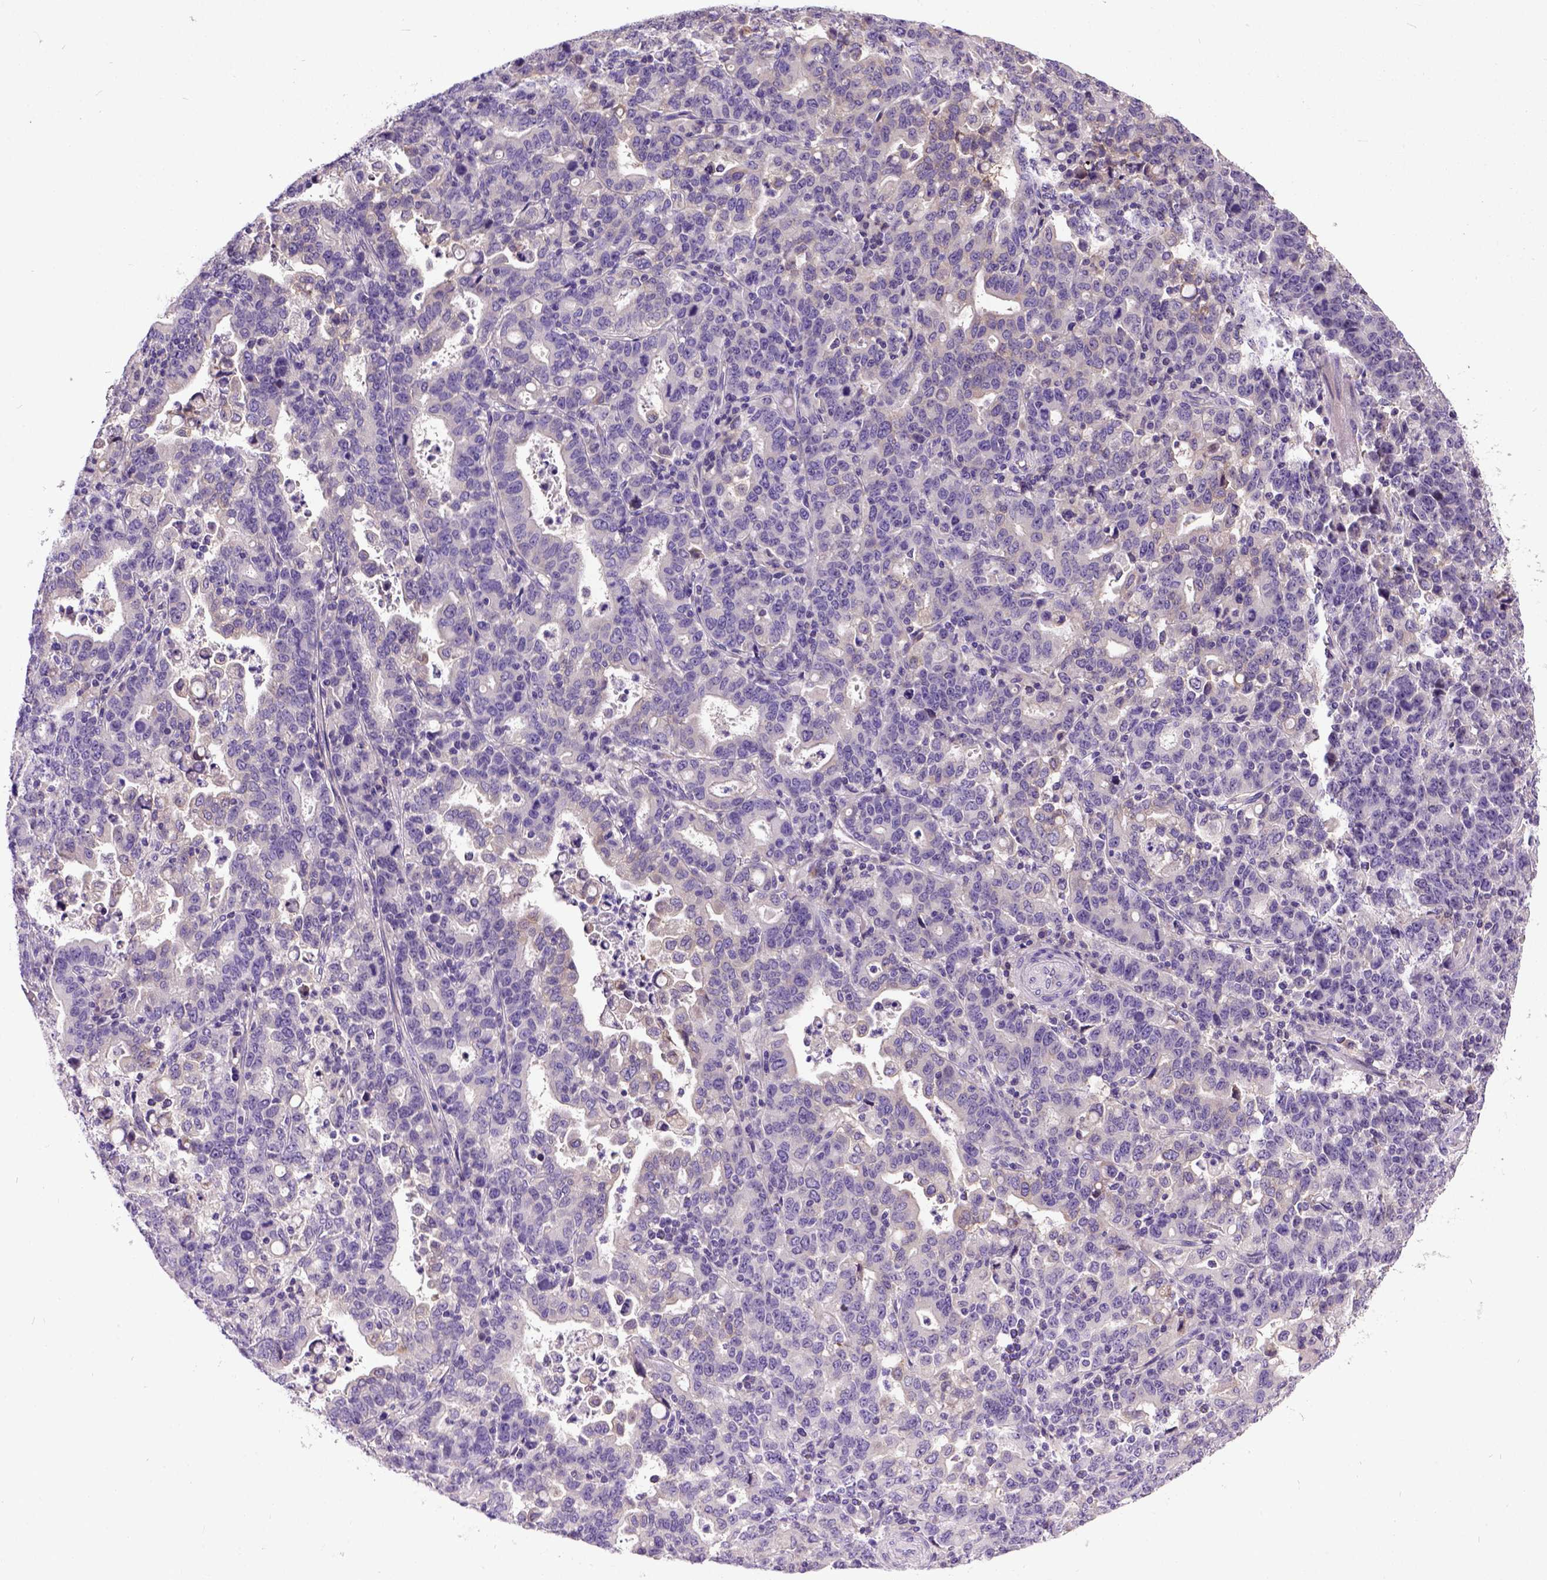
{"staining": {"intensity": "negative", "quantity": "none", "location": "none"}, "tissue": "stomach cancer", "cell_type": "Tumor cells", "image_type": "cancer", "snomed": [{"axis": "morphology", "description": "Adenocarcinoma, NOS"}, {"axis": "topography", "description": "Stomach"}], "caption": "This is an IHC image of stomach cancer. There is no staining in tumor cells.", "gene": "NEK5", "patient": {"sex": "male", "age": 82}}